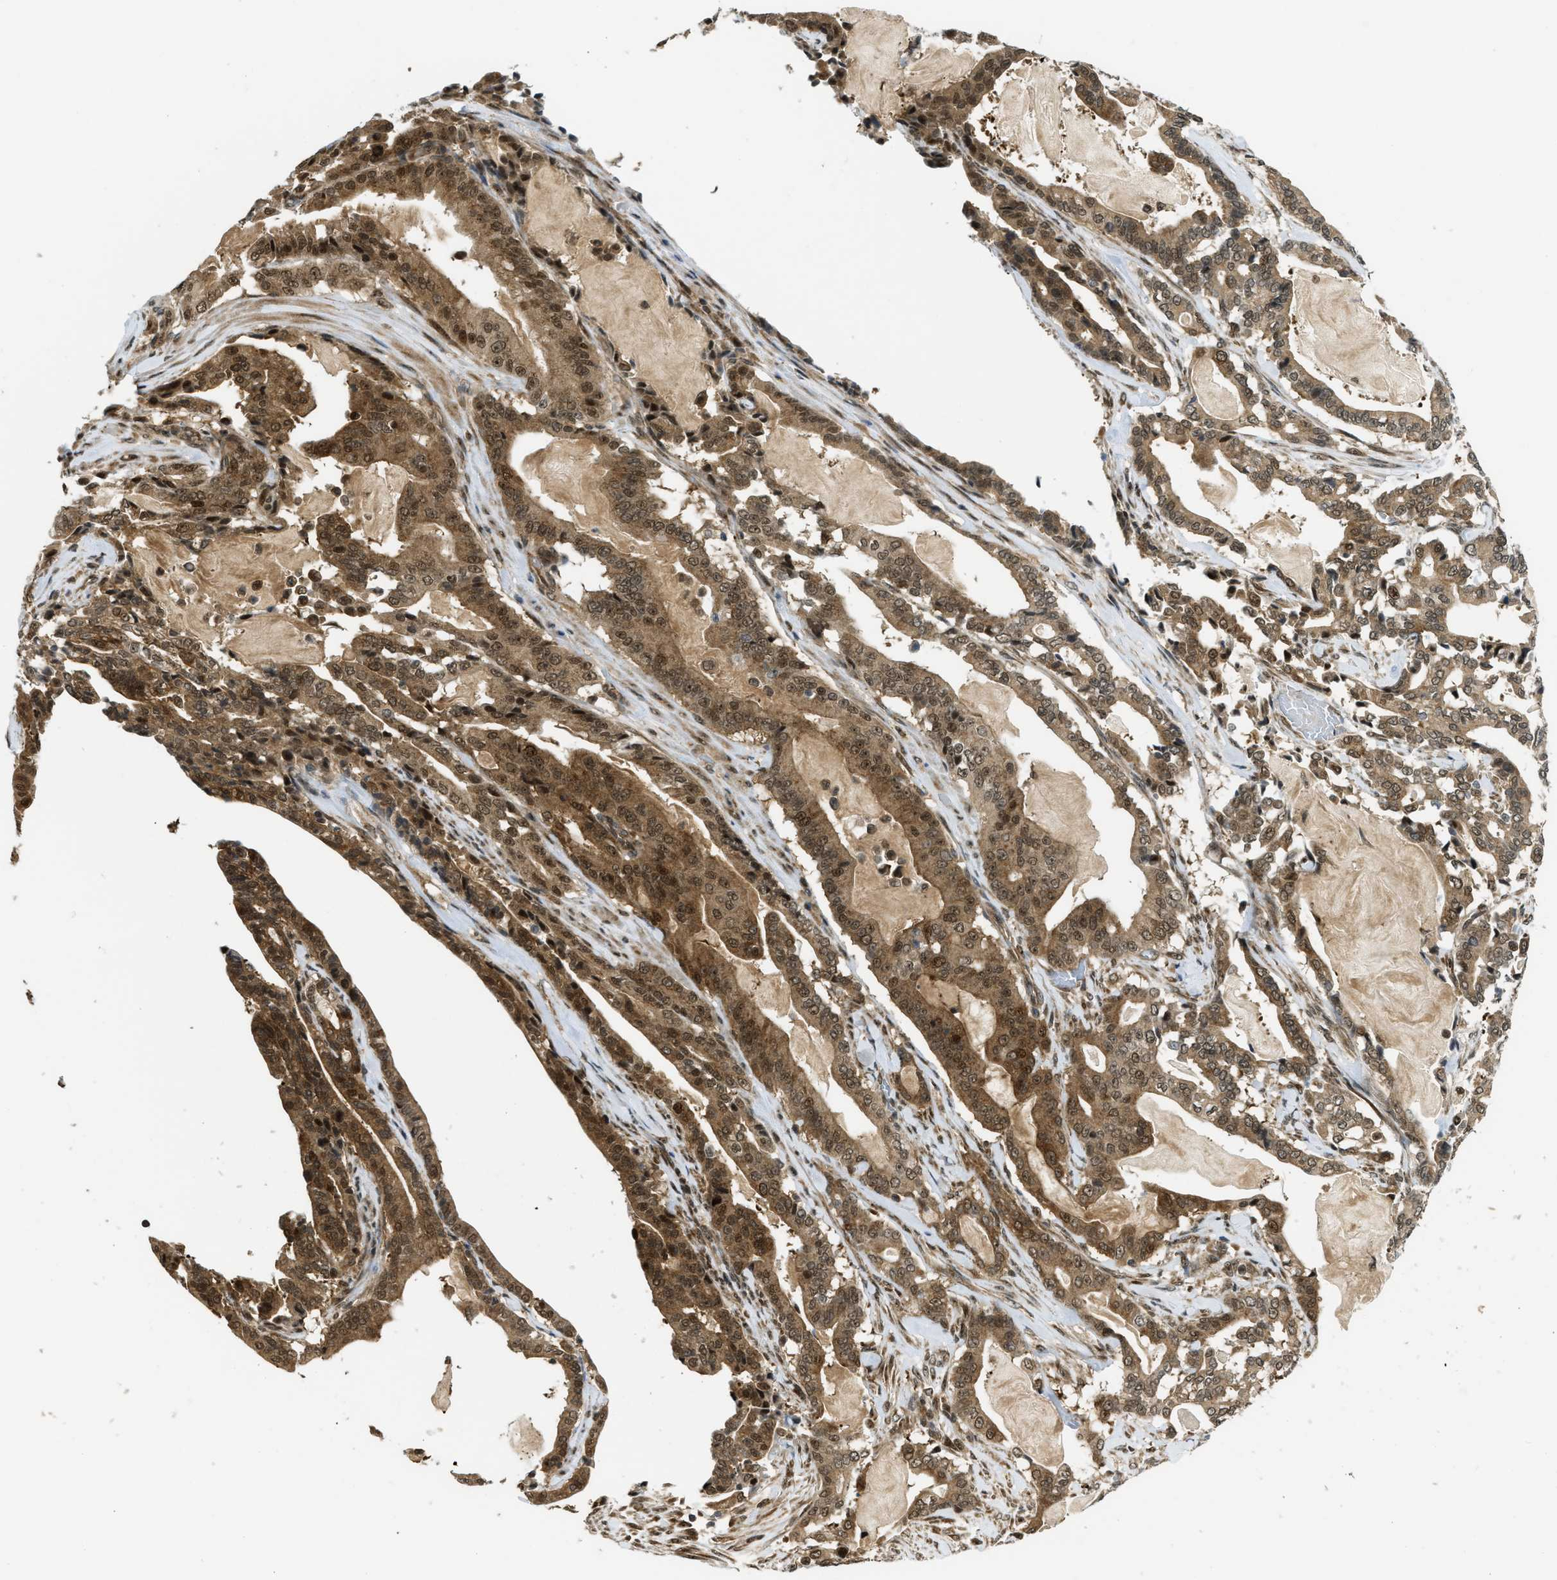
{"staining": {"intensity": "moderate", "quantity": ">75%", "location": "cytoplasmic/membranous,nuclear"}, "tissue": "pancreatic cancer", "cell_type": "Tumor cells", "image_type": "cancer", "snomed": [{"axis": "morphology", "description": "Adenocarcinoma, NOS"}, {"axis": "topography", "description": "Pancreas"}], "caption": "Immunohistochemistry (IHC) of pancreatic adenocarcinoma exhibits medium levels of moderate cytoplasmic/membranous and nuclear staining in about >75% of tumor cells.", "gene": "TACC1", "patient": {"sex": "male", "age": 63}}